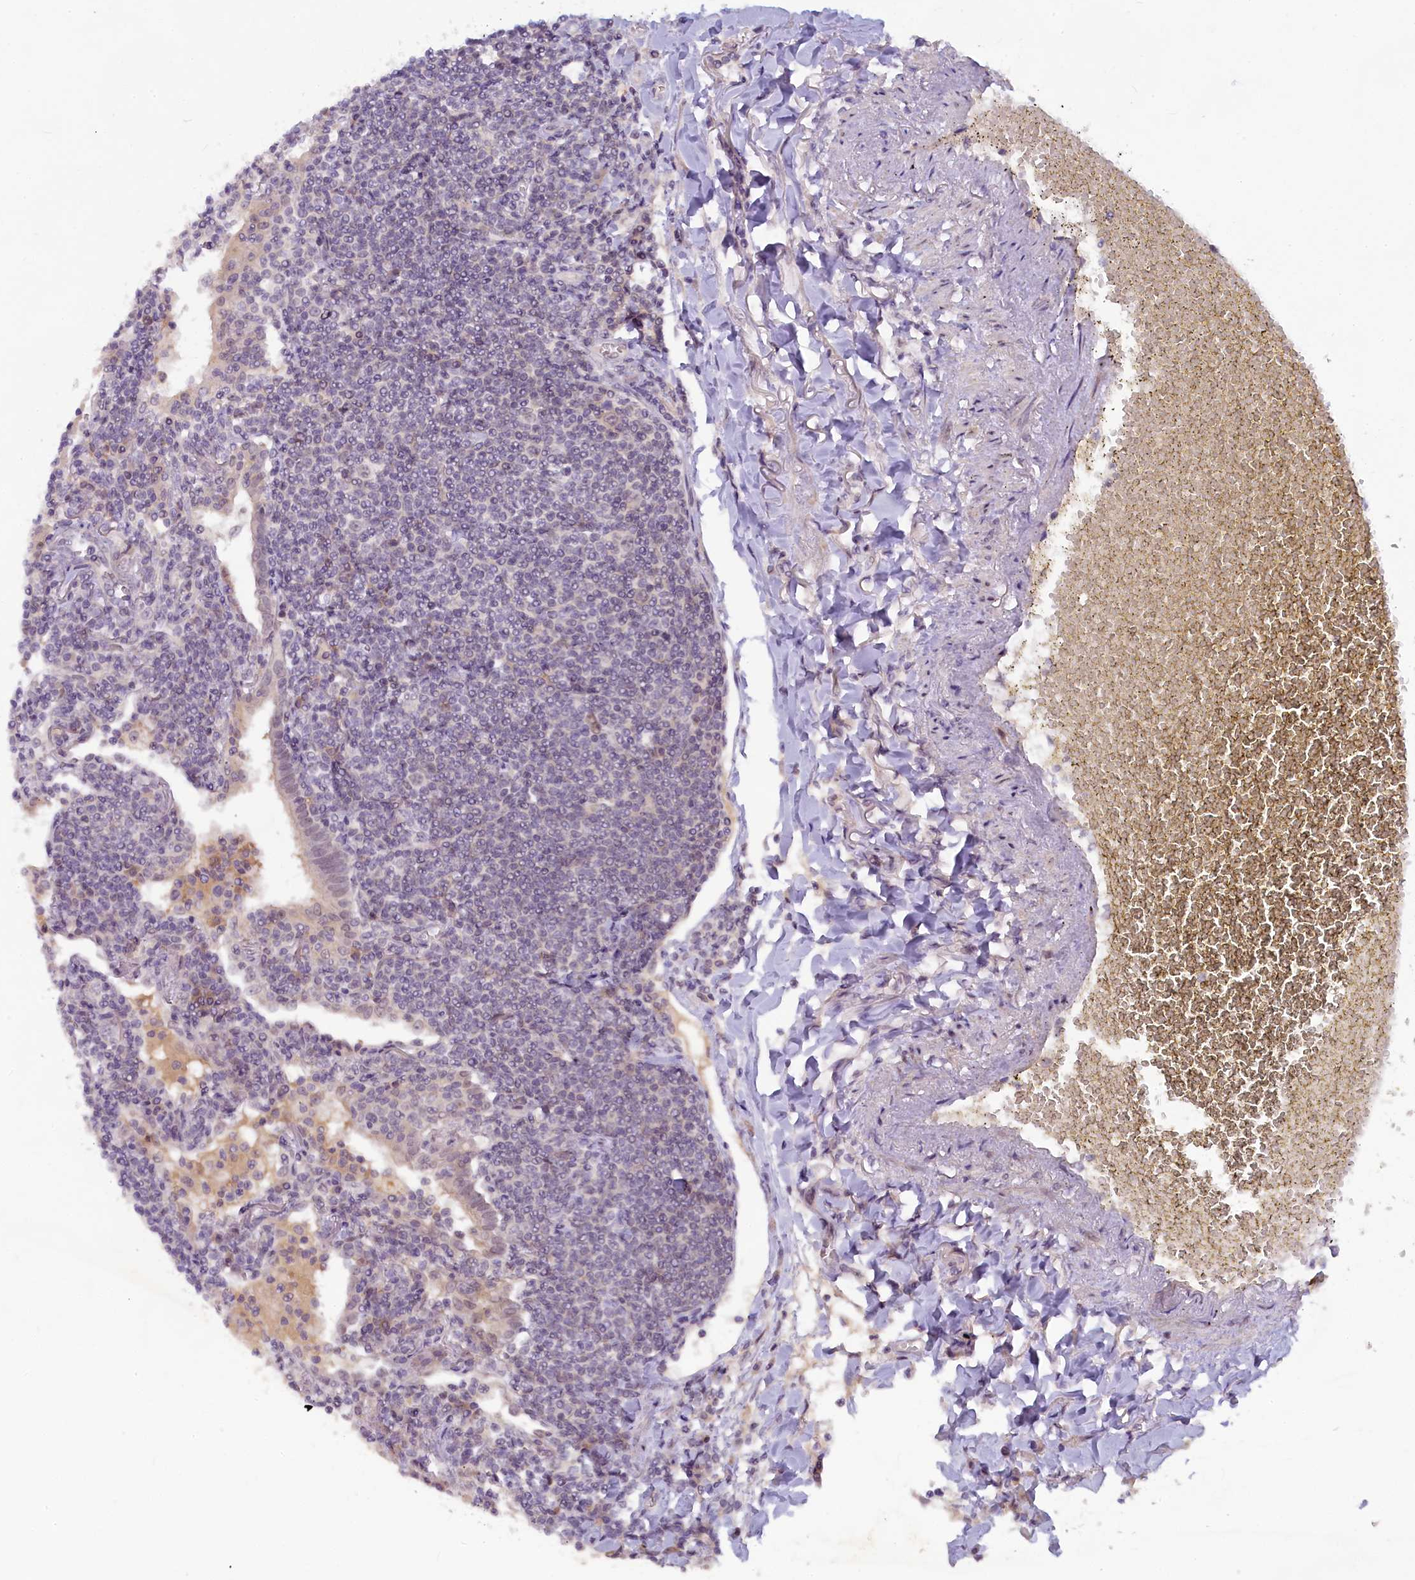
{"staining": {"intensity": "negative", "quantity": "none", "location": "none"}, "tissue": "lymphoma", "cell_type": "Tumor cells", "image_type": "cancer", "snomed": [{"axis": "morphology", "description": "Malignant lymphoma, non-Hodgkin's type, Low grade"}, {"axis": "topography", "description": "Lung"}], "caption": "An immunohistochemistry (IHC) photomicrograph of lymphoma is shown. There is no staining in tumor cells of lymphoma.", "gene": "CRAMP1", "patient": {"sex": "female", "age": 71}}